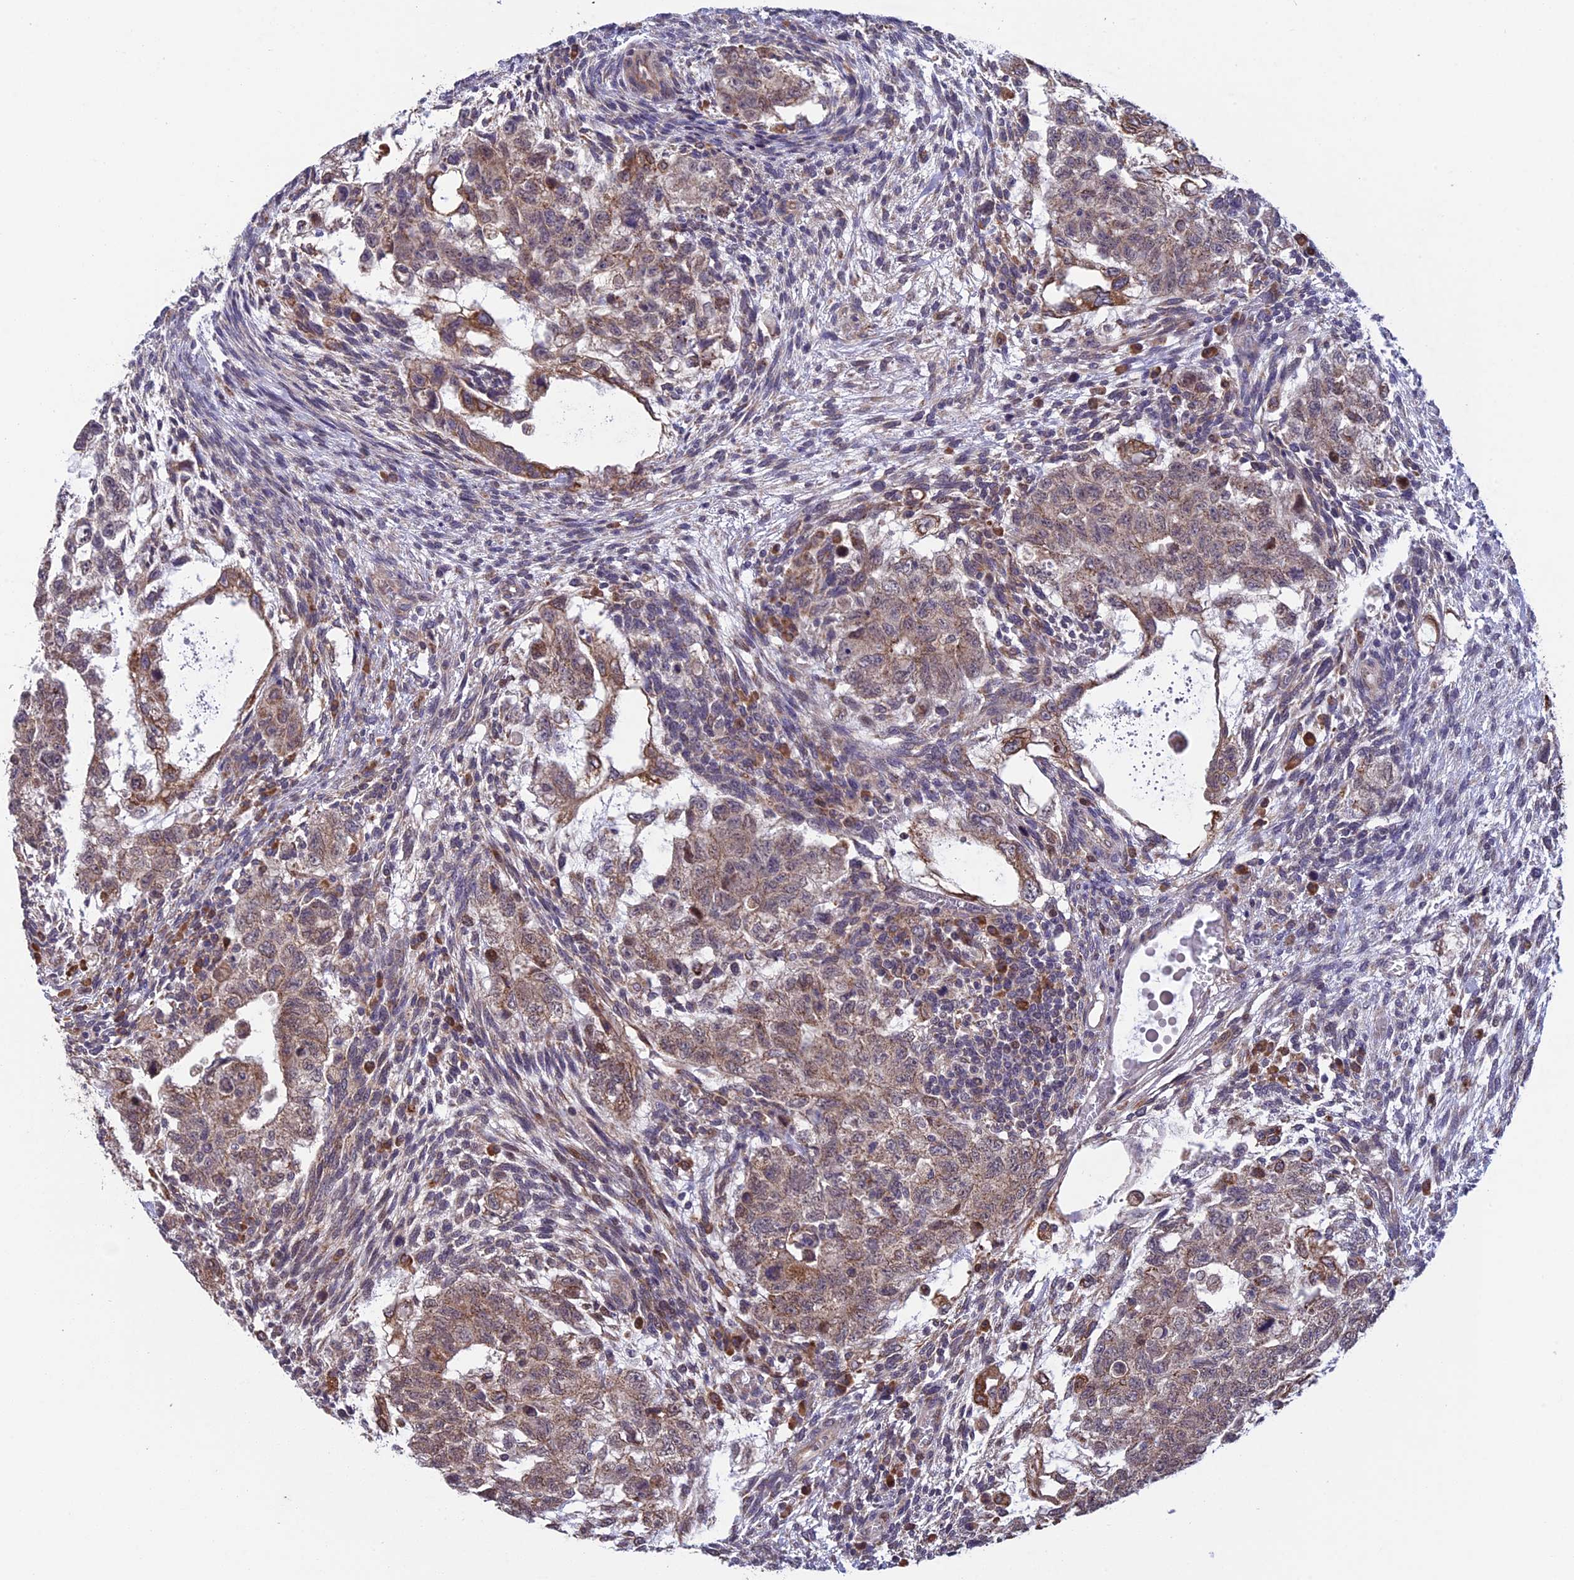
{"staining": {"intensity": "weak", "quantity": ">75%", "location": "cytoplasmic/membranous"}, "tissue": "testis cancer", "cell_type": "Tumor cells", "image_type": "cancer", "snomed": [{"axis": "morphology", "description": "Carcinoma, Embryonal, NOS"}, {"axis": "topography", "description": "Testis"}], "caption": "Embryonal carcinoma (testis) tissue exhibits weak cytoplasmic/membranous positivity in about >75% of tumor cells, visualized by immunohistochemistry.", "gene": "DMRTA2", "patient": {"sex": "male", "age": 37}}